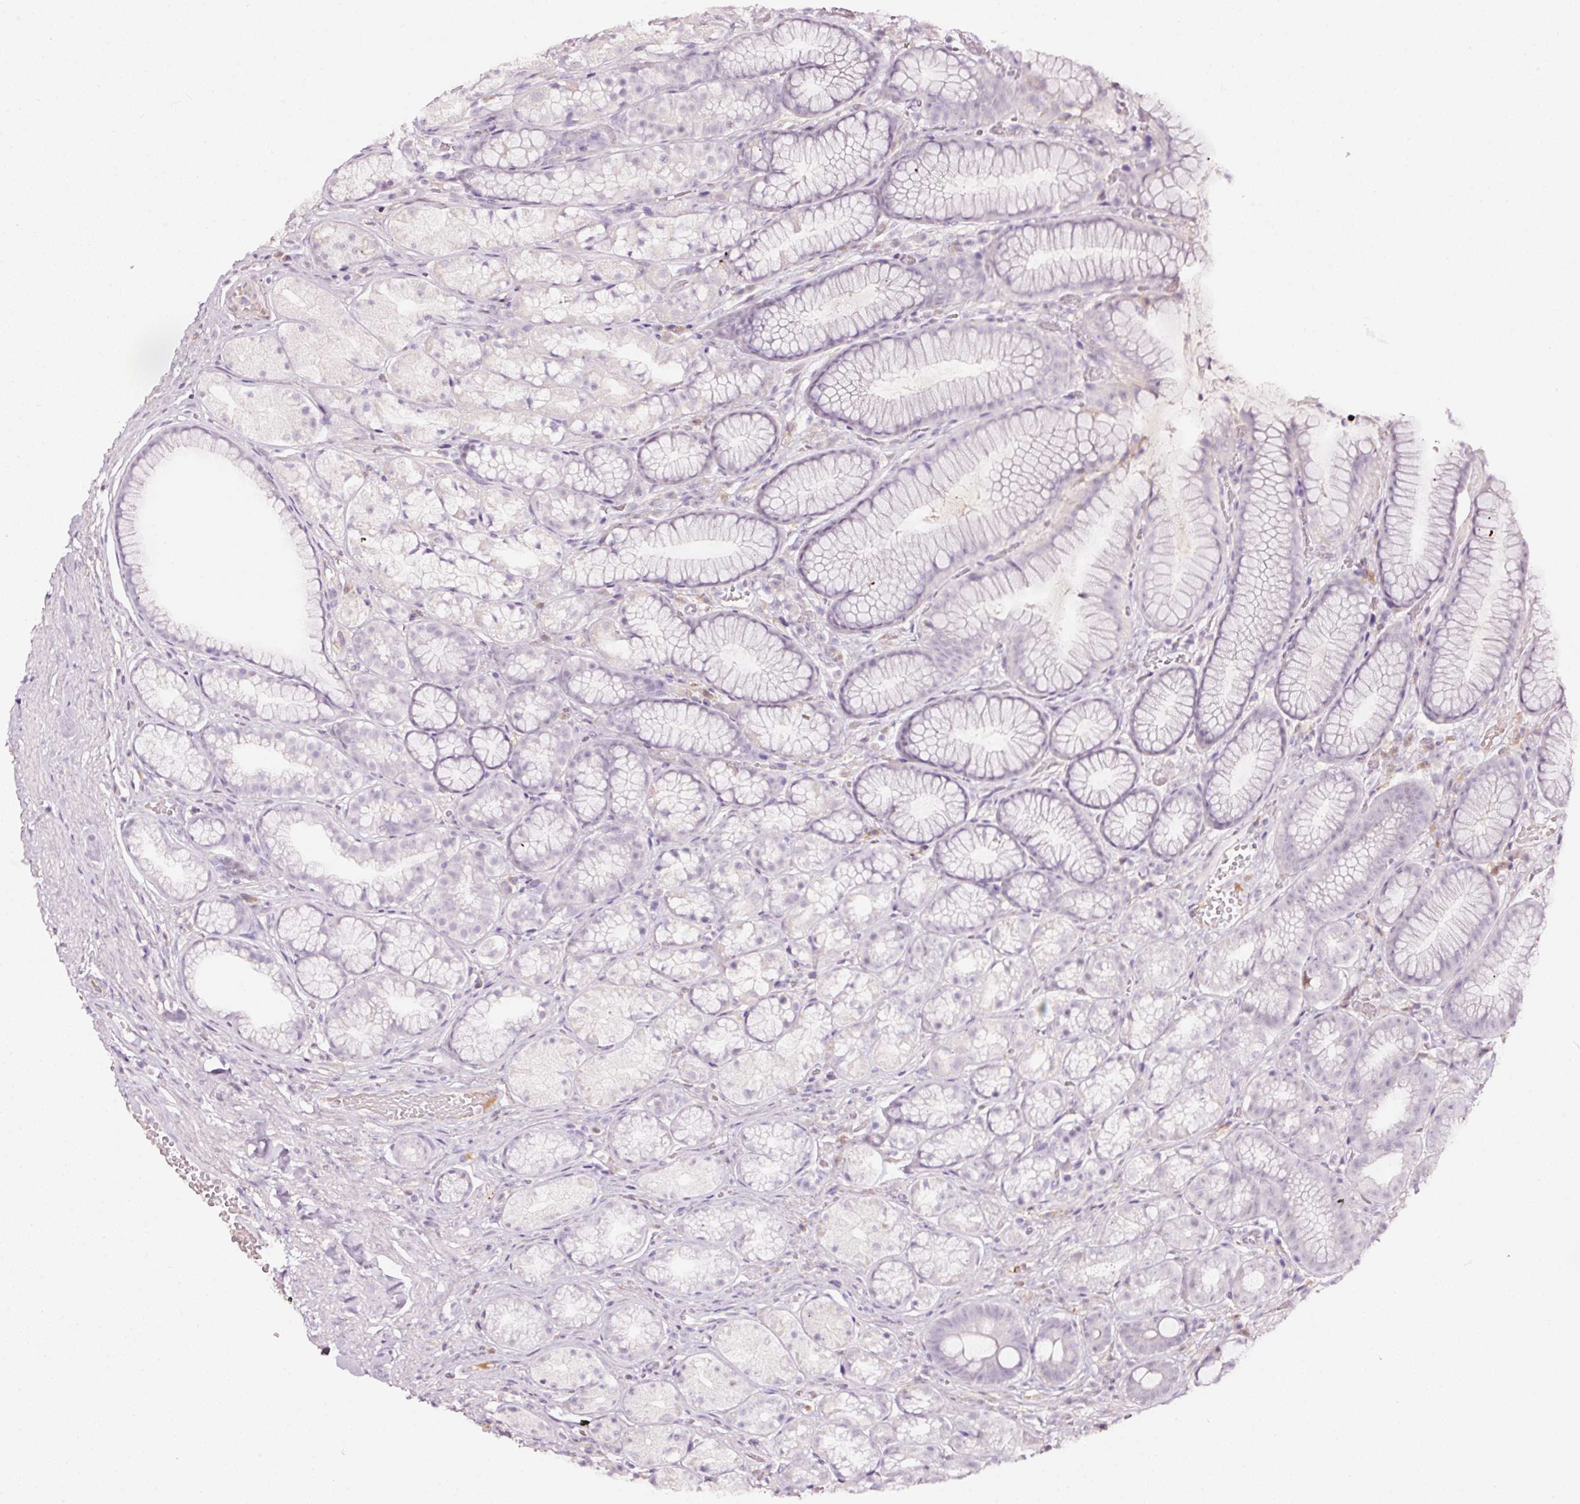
{"staining": {"intensity": "negative", "quantity": "none", "location": "none"}, "tissue": "stomach", "cell_type": "Glandular cells", "image_type": "normal", "snomed": [{"axis": "morphology", "description": "Normal tissue, NOS"}, {"axis": "topography", "description": "Smooth muscle"}, {"axis": "topography", "description": "Stomach"}], "caption": "Immunohistochemistry (IHC) of normal human stomach reveals no positivity in glandular cells.", "gene": "LAMP3", "patient": {"sex": "male", "age": 70}}